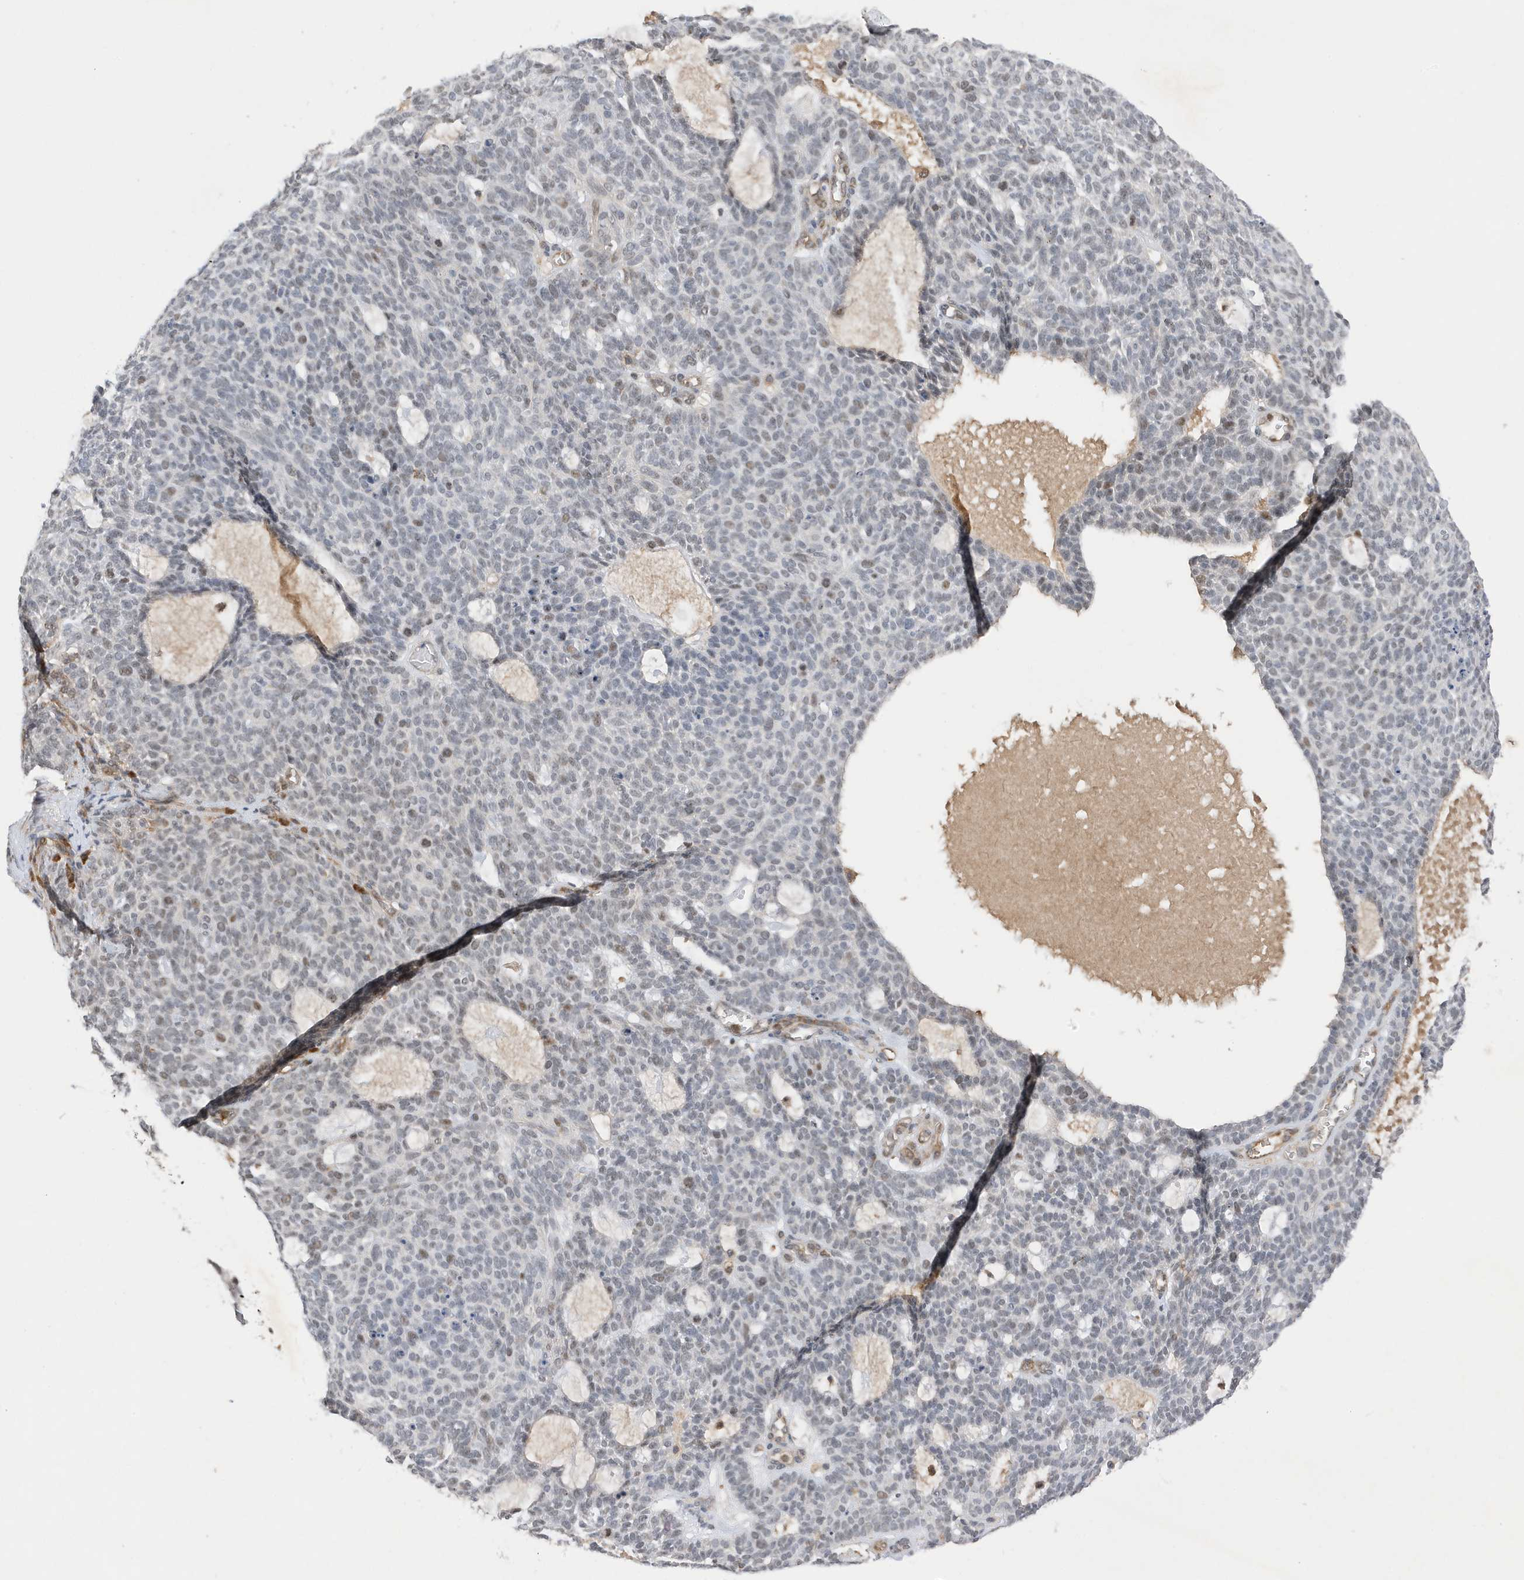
{"staining": {"intensity": "negative", "quantity": "none", "location": "none"}, "tissue": "skin cancer", "cell_type": "Tumor cells", "image_type": "cancer", "snomed": [{"axis": "morphology", "description": "Squamous cell carcinoma, NOS"}, {"axis": "topography", "description": "Skin"}], "caption": "An immunohistochemistry (IHC) histopathology image of skin squamous cell carcinoma is shown. There is no staining in tumor cells of skin squamous cell carcinoma.", "gene": "MAST3", "patient": {"sex": "female", "age": 90}}